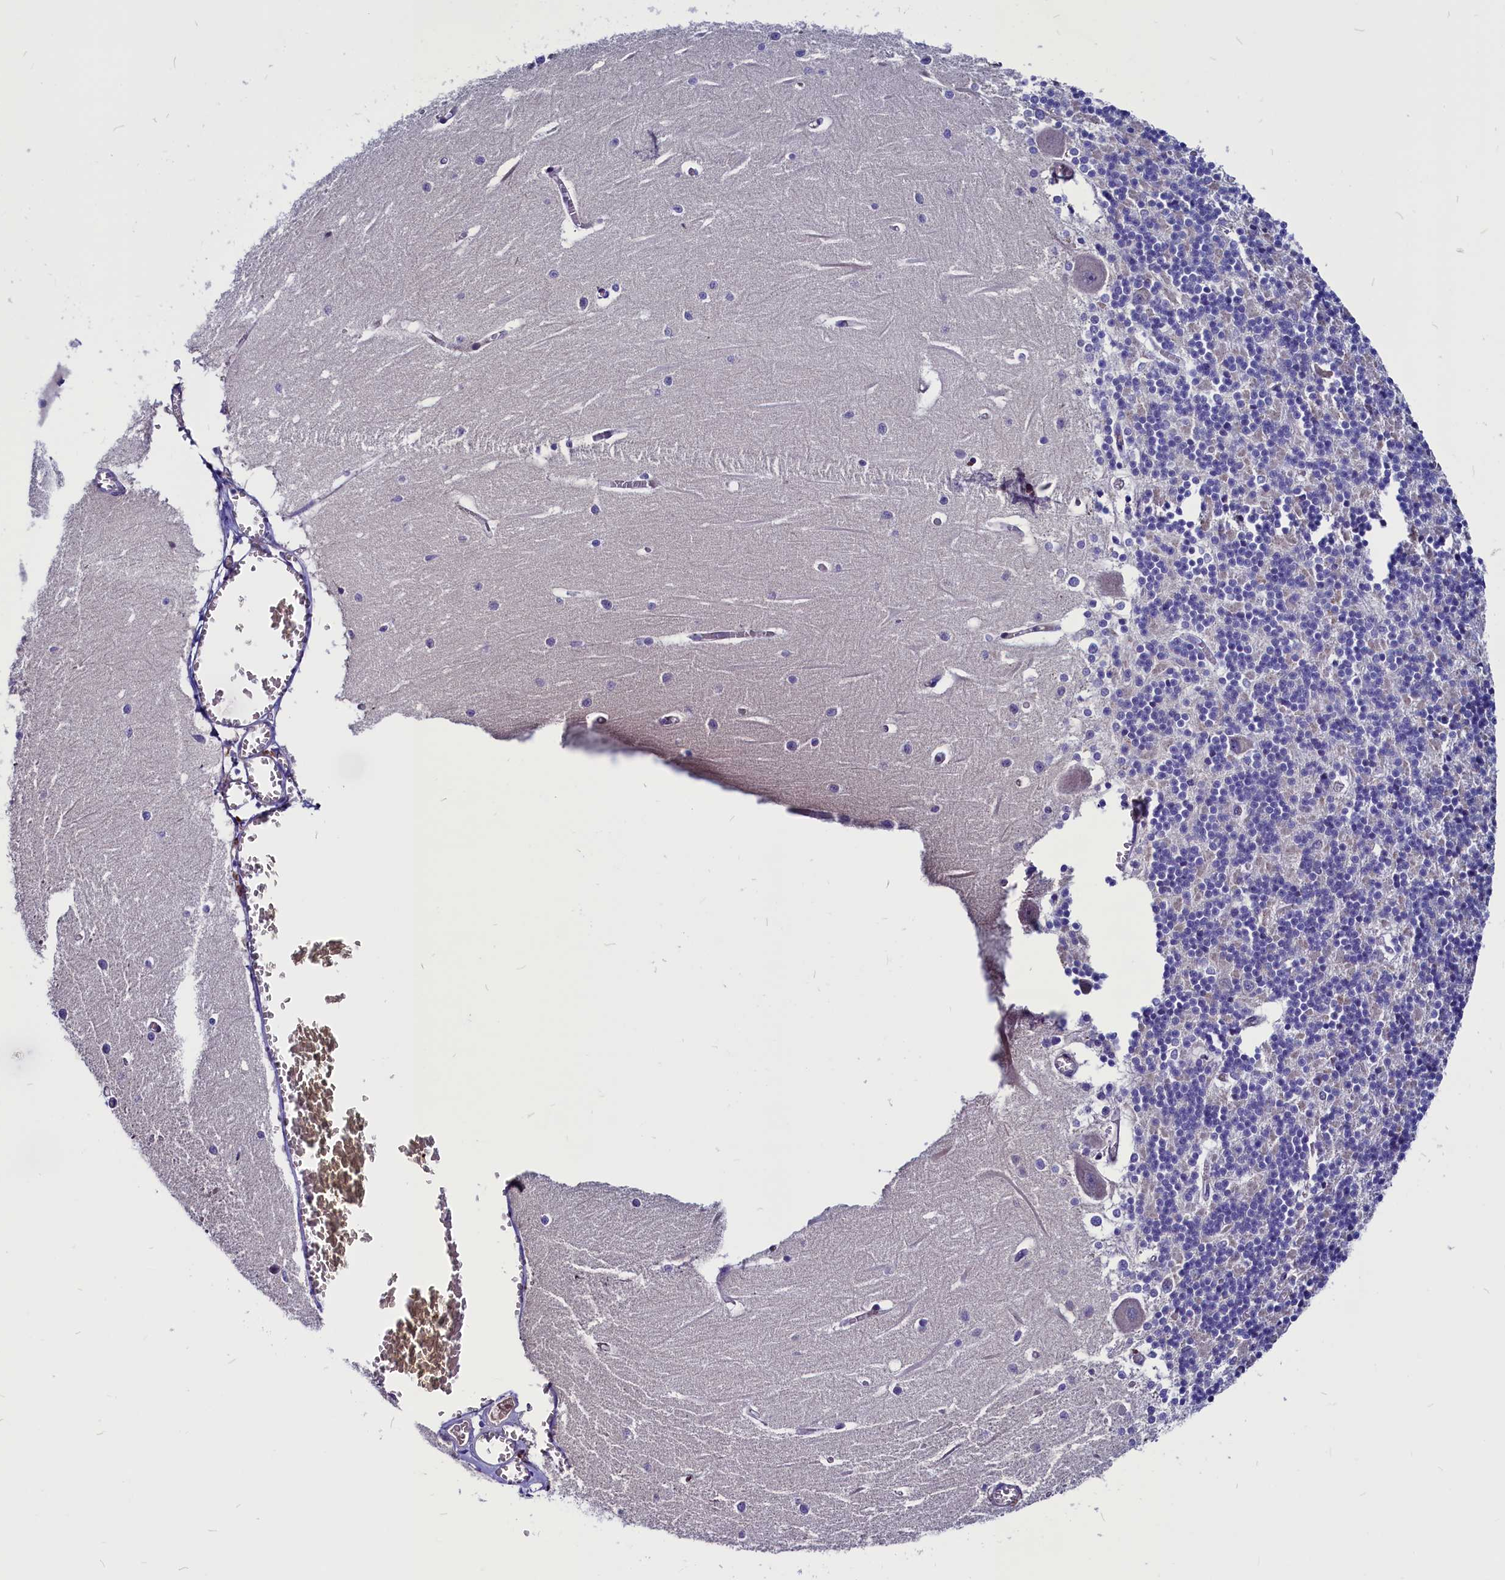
{"staining": {"intensity": "negative", "quantity": "none", "location": "none"}, "tissue": "cerebellum", "cell_type": "Cells in granular layer", "image_type": "normal", "snomed": [{"axis": "morphology", "description": "Normal tissue, NOS"}, {"axis": "topography", "description": "Cerebellum"}], "caption": "Immunohistochemical staining of normal cerebellum demonstrates no significant expression in cells in granular layer. (Immunohistochemistry, brightfield microscopy, high magnification).", "gene": "CCBE1", "patient": {"sex": "male", "age": 37}}